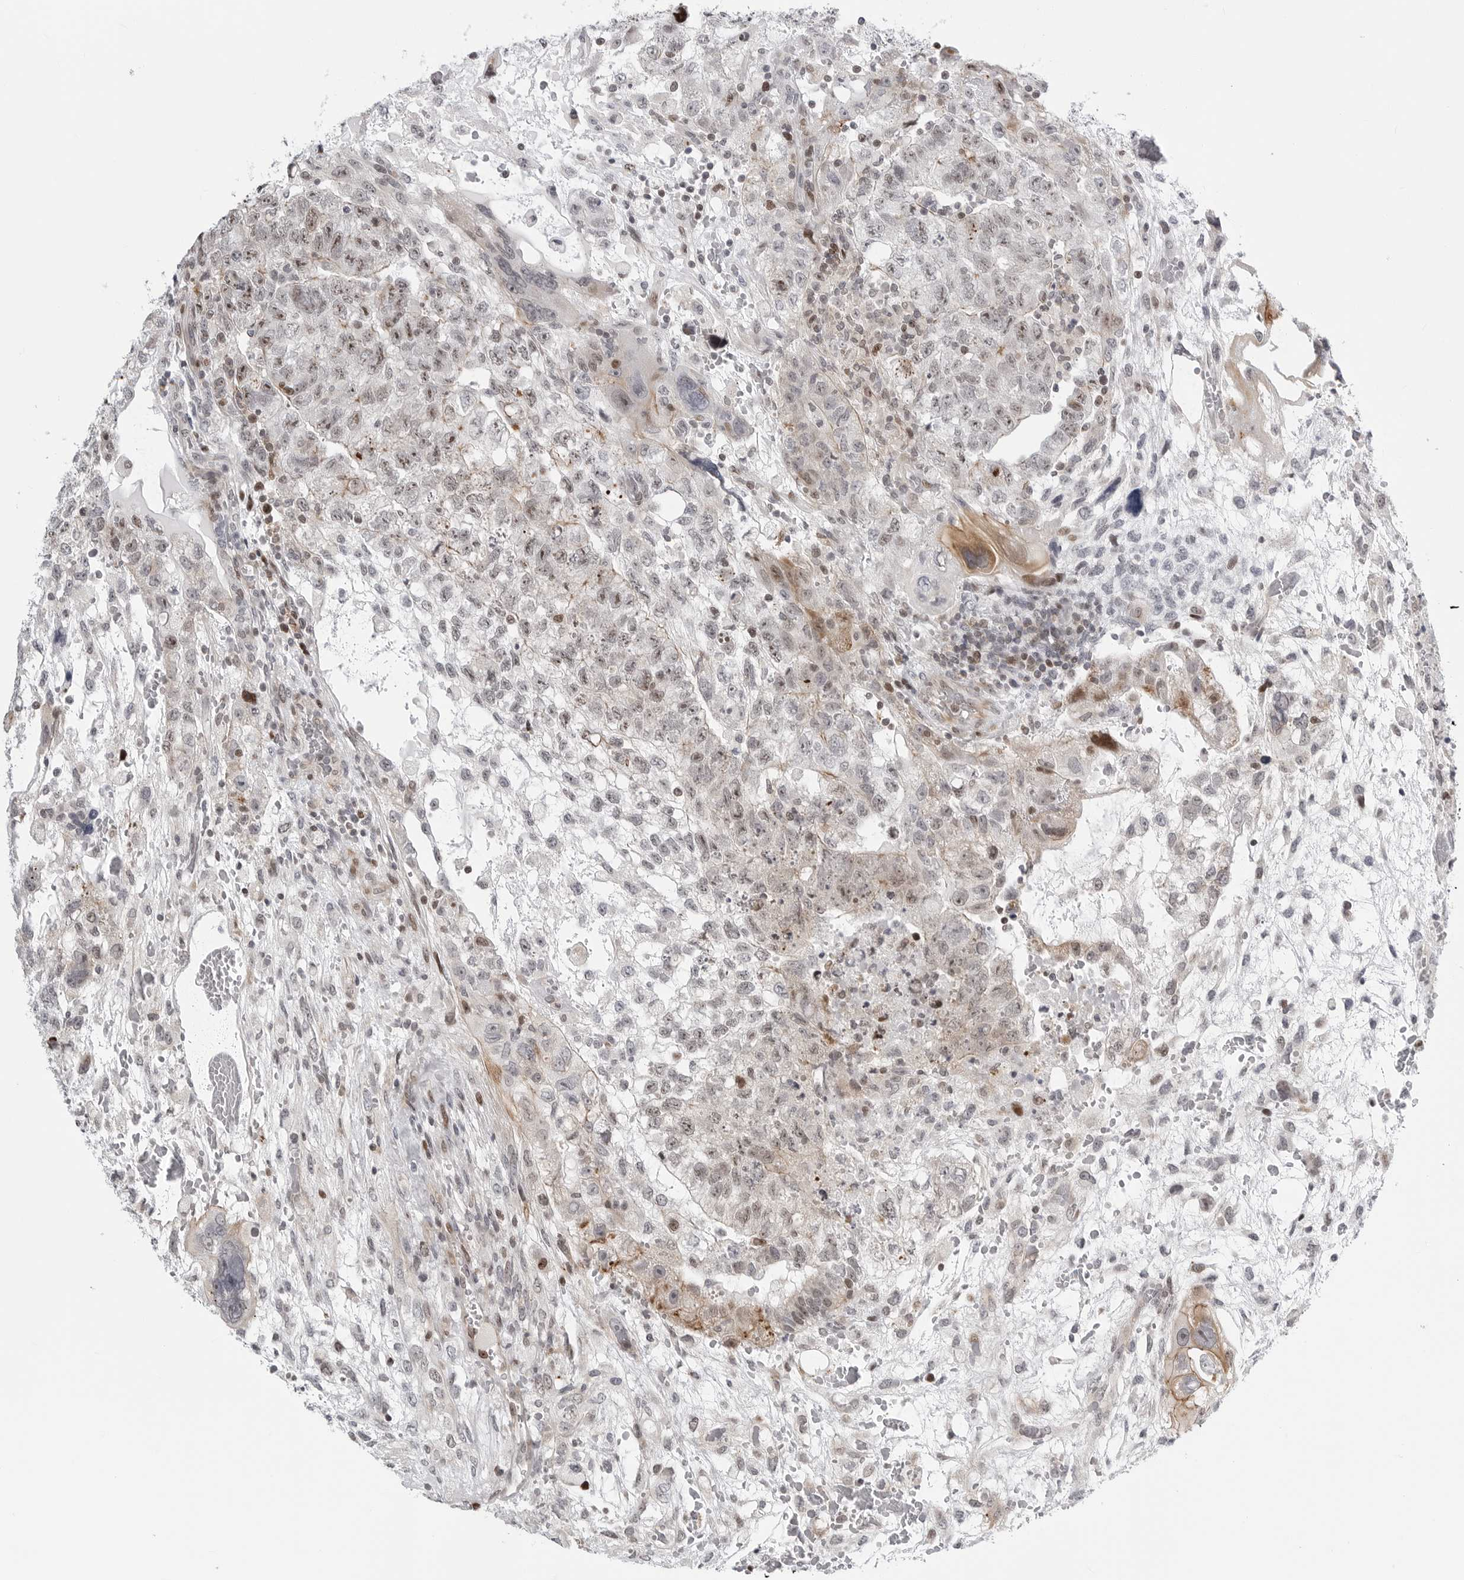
{"staining": {"intensity": "moderate", "quantity": "25%-75%", "location": "nuclear"}, "tissue": "testis cancer", "cell_type": "Tumor cells", "image_type": "cancer", "snomed": [{"axis": "morphology", "description": "Carcinoma, Embryonal, NOS"}, {"axis": "topography", "description": "Testis"}], "caption": "Approximately 25%-75% of tumor cells in human testis cancer demonstrate moderate nuclear protein expression as visualized by brown immunohistochemical staining.", "gene": "FAM135B", "patient": {"sex": "male", "age": 36}}